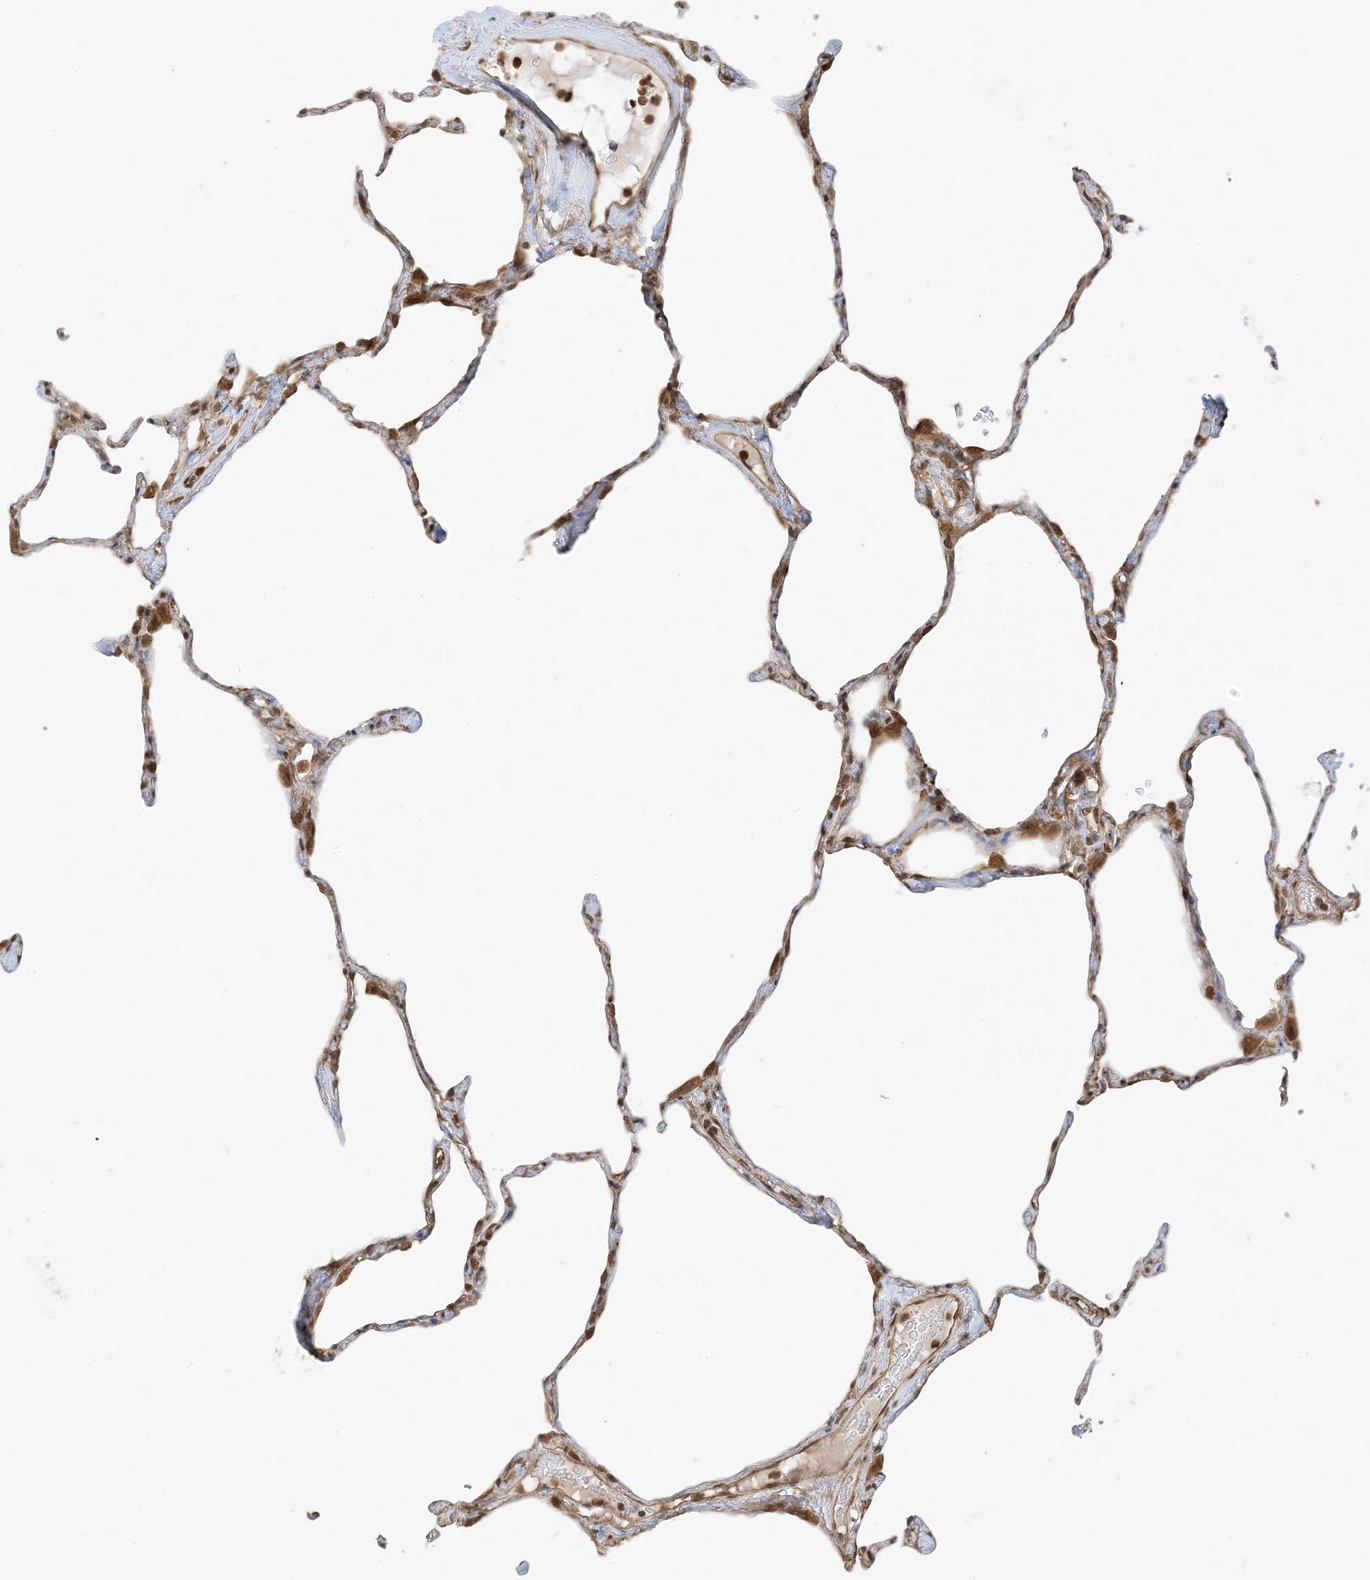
{"staining": {"intensity": "moderate", "quantity": "<25%", "location": "cytoplasmic/membranous"}, "tissue": "lung", "cell_type": "Alveolar cells", "image_type": "normal", "snomed": [{"axis": "morphology", "description": "Normal tissue, NOS"}, {"axis": "topography", "description": "Lung"}], "caption": "Protein analysis of normal lung reveals moderate cytoplasmic/membranous expression in approximately <25% of alveolar cells. (Brightfield microscopy of DAB IHC at high magnification).", "gene": "UBAP2L", "patient": {"sex": "male", "age": 65}}